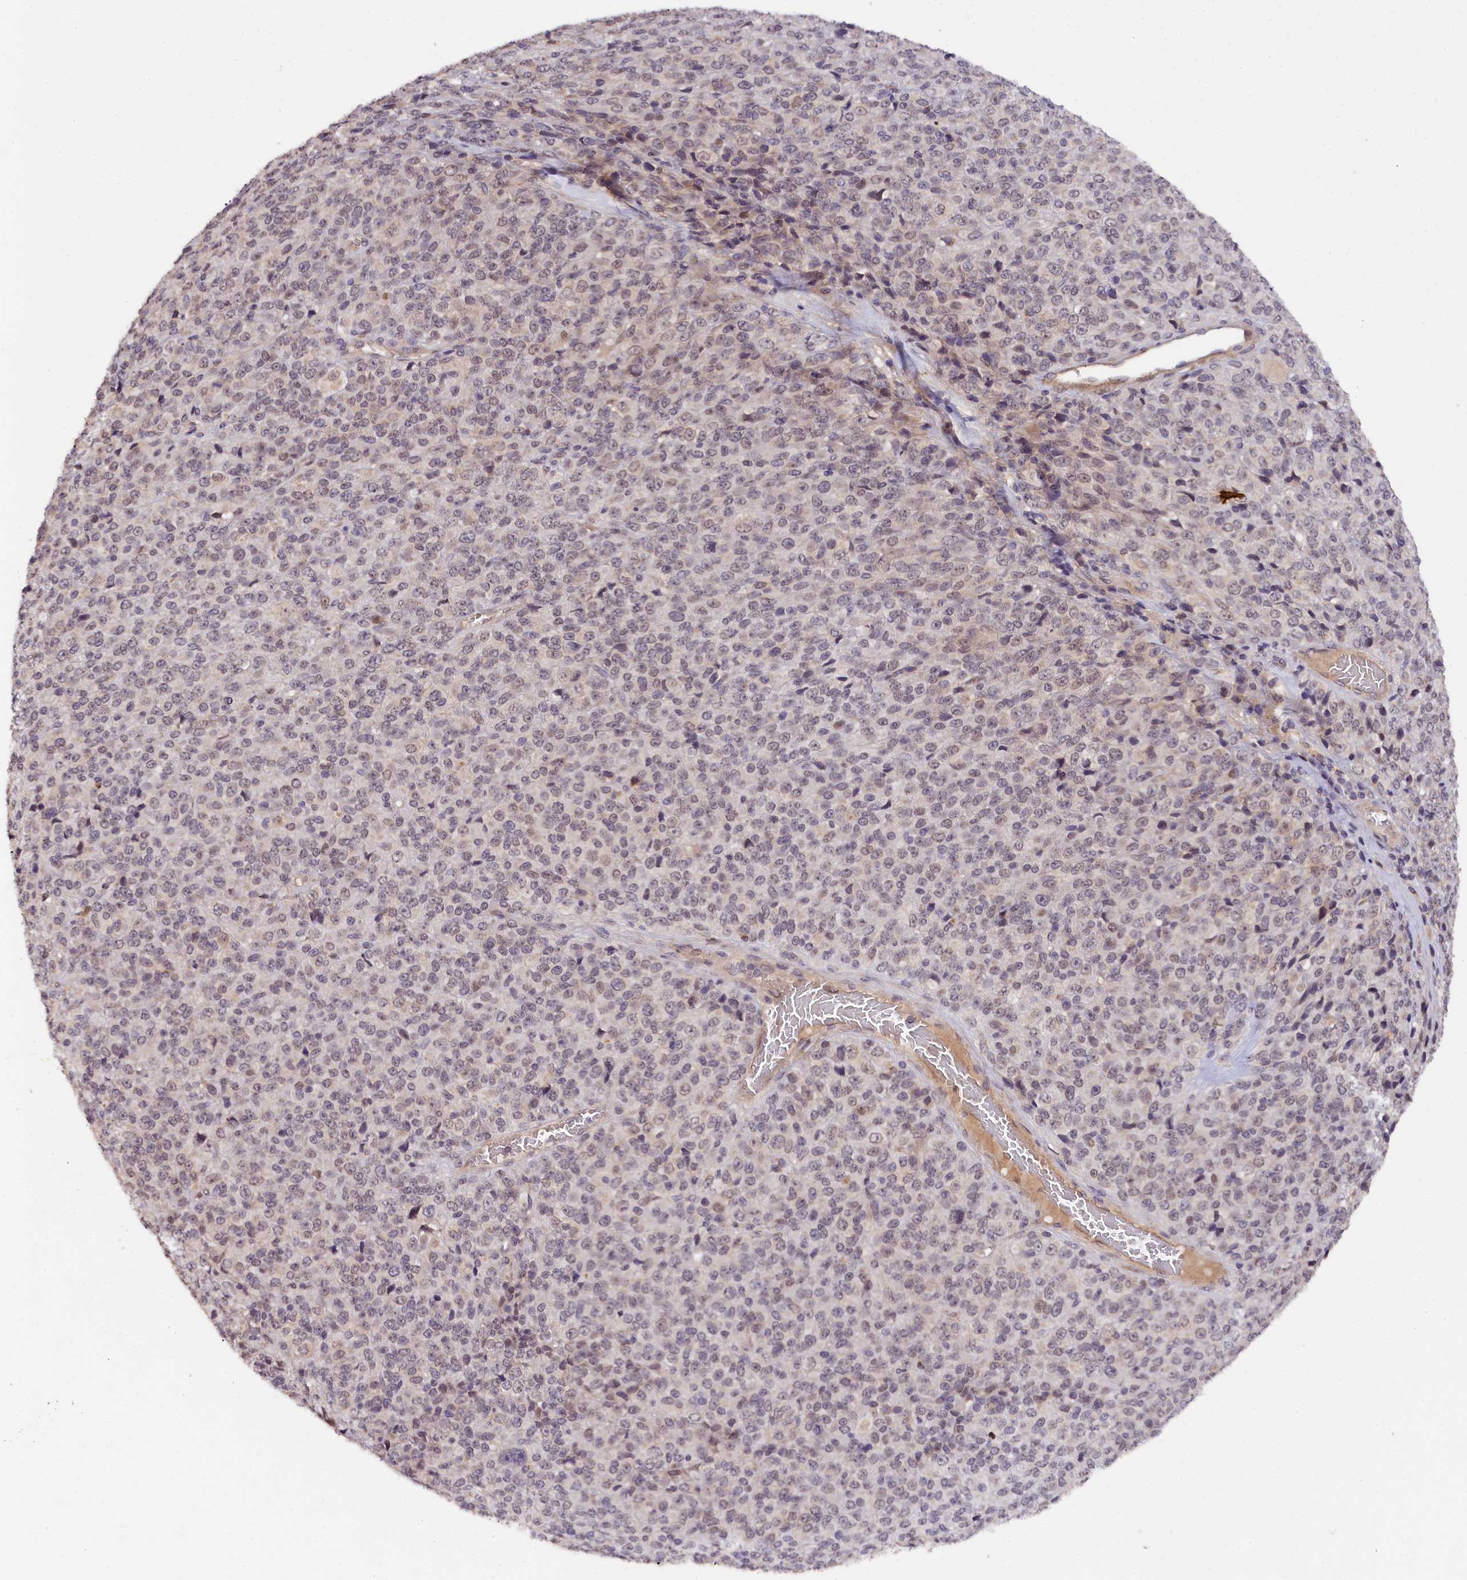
{"staining": {"intensity": "weak", "quantity": "<25%", "location": "nuclear"}, "tissue": "melanoma", "cell_type": "Tumor cells", "image_type": "cancer", "snomed": [{"axis": "morphology", "description": "Malignant melanoma, Metastatic site"}, {"axis": "topography", "description": "Brain"}], "caption": "Immunohistochemistry (IHC) of human malignant melanoma (metastatic site) demonstrates no expression in tumor cells.", "gene": "ZNF480", "patient": {"sex": "female", "age": 56}}